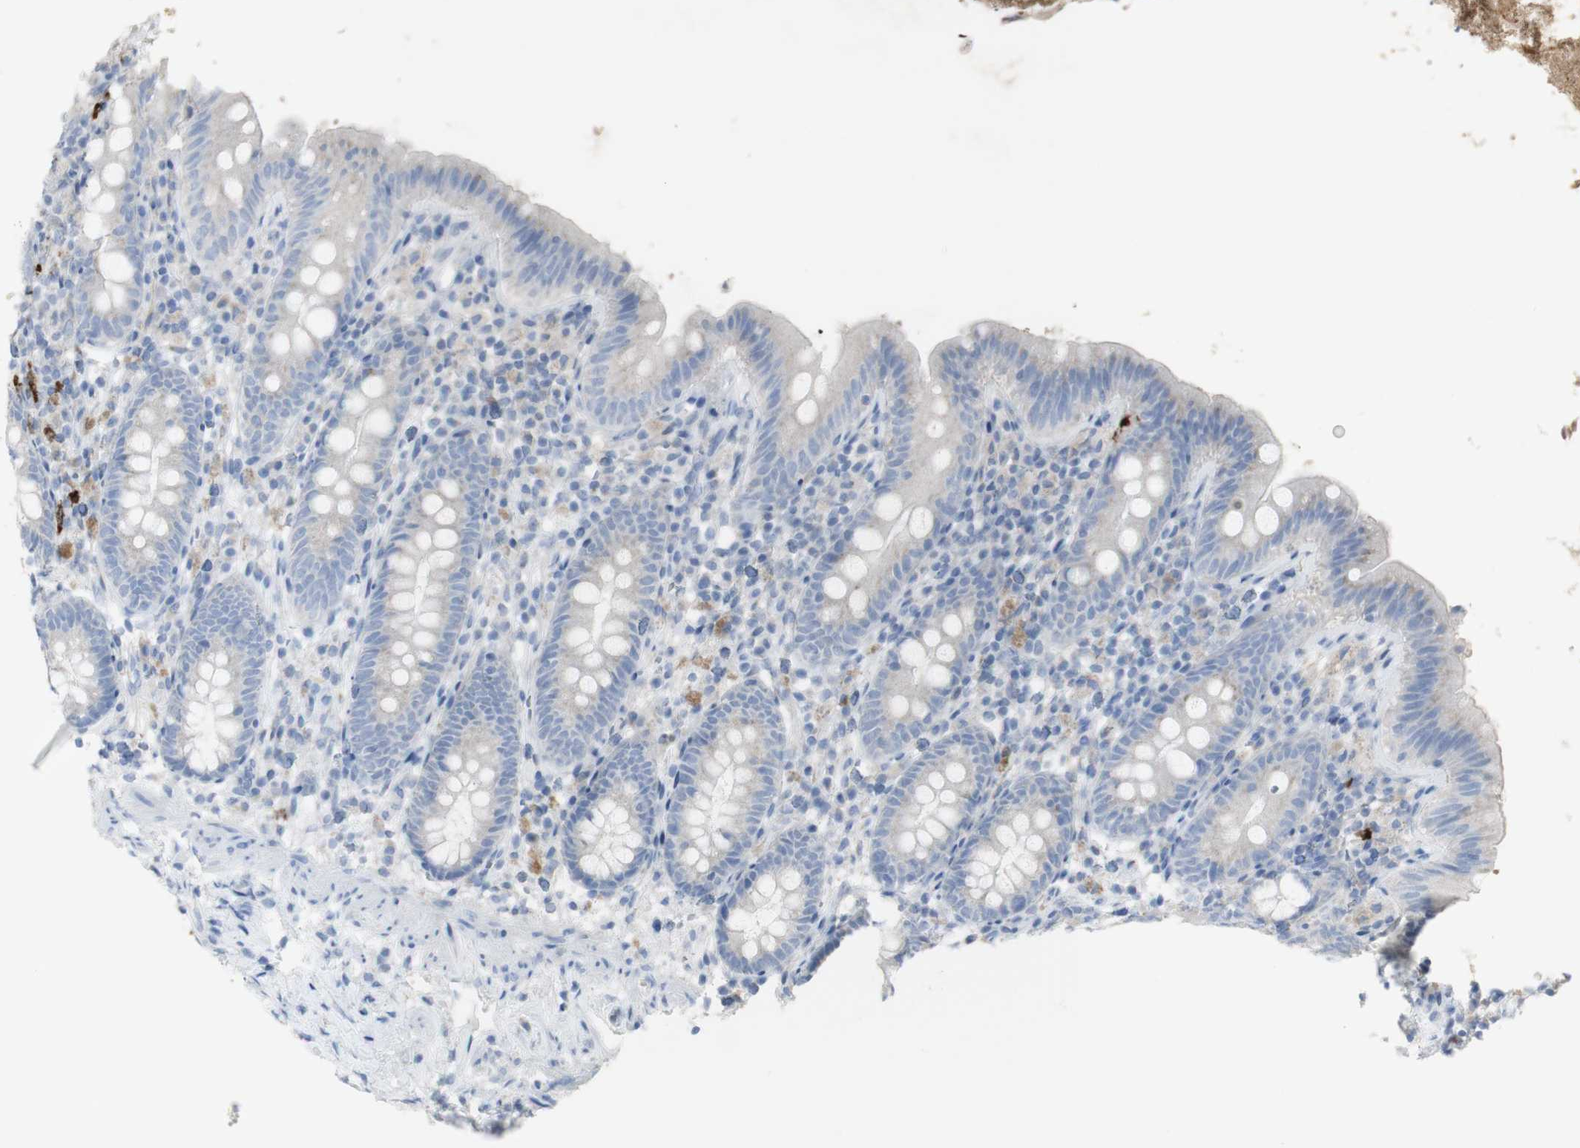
{"staining": {"intensity": "weak", "quantity": "<25%", "location": "cytoplasmic/membranous"}, "tissue": "appendix", "cell_type": "Glandular cells", "image_type": "normal", "snomed": [{"axis": "morphology", "description": "Normal tissue, NOS"}, {"axis": "topography", "description": "Appendix"}], "caption": "Immunohistochemical staining of benign human appendix exhibits no significant staining in glandular cells.", "gene": "CD207", "patient": {"sex": "male", "age": 52}}